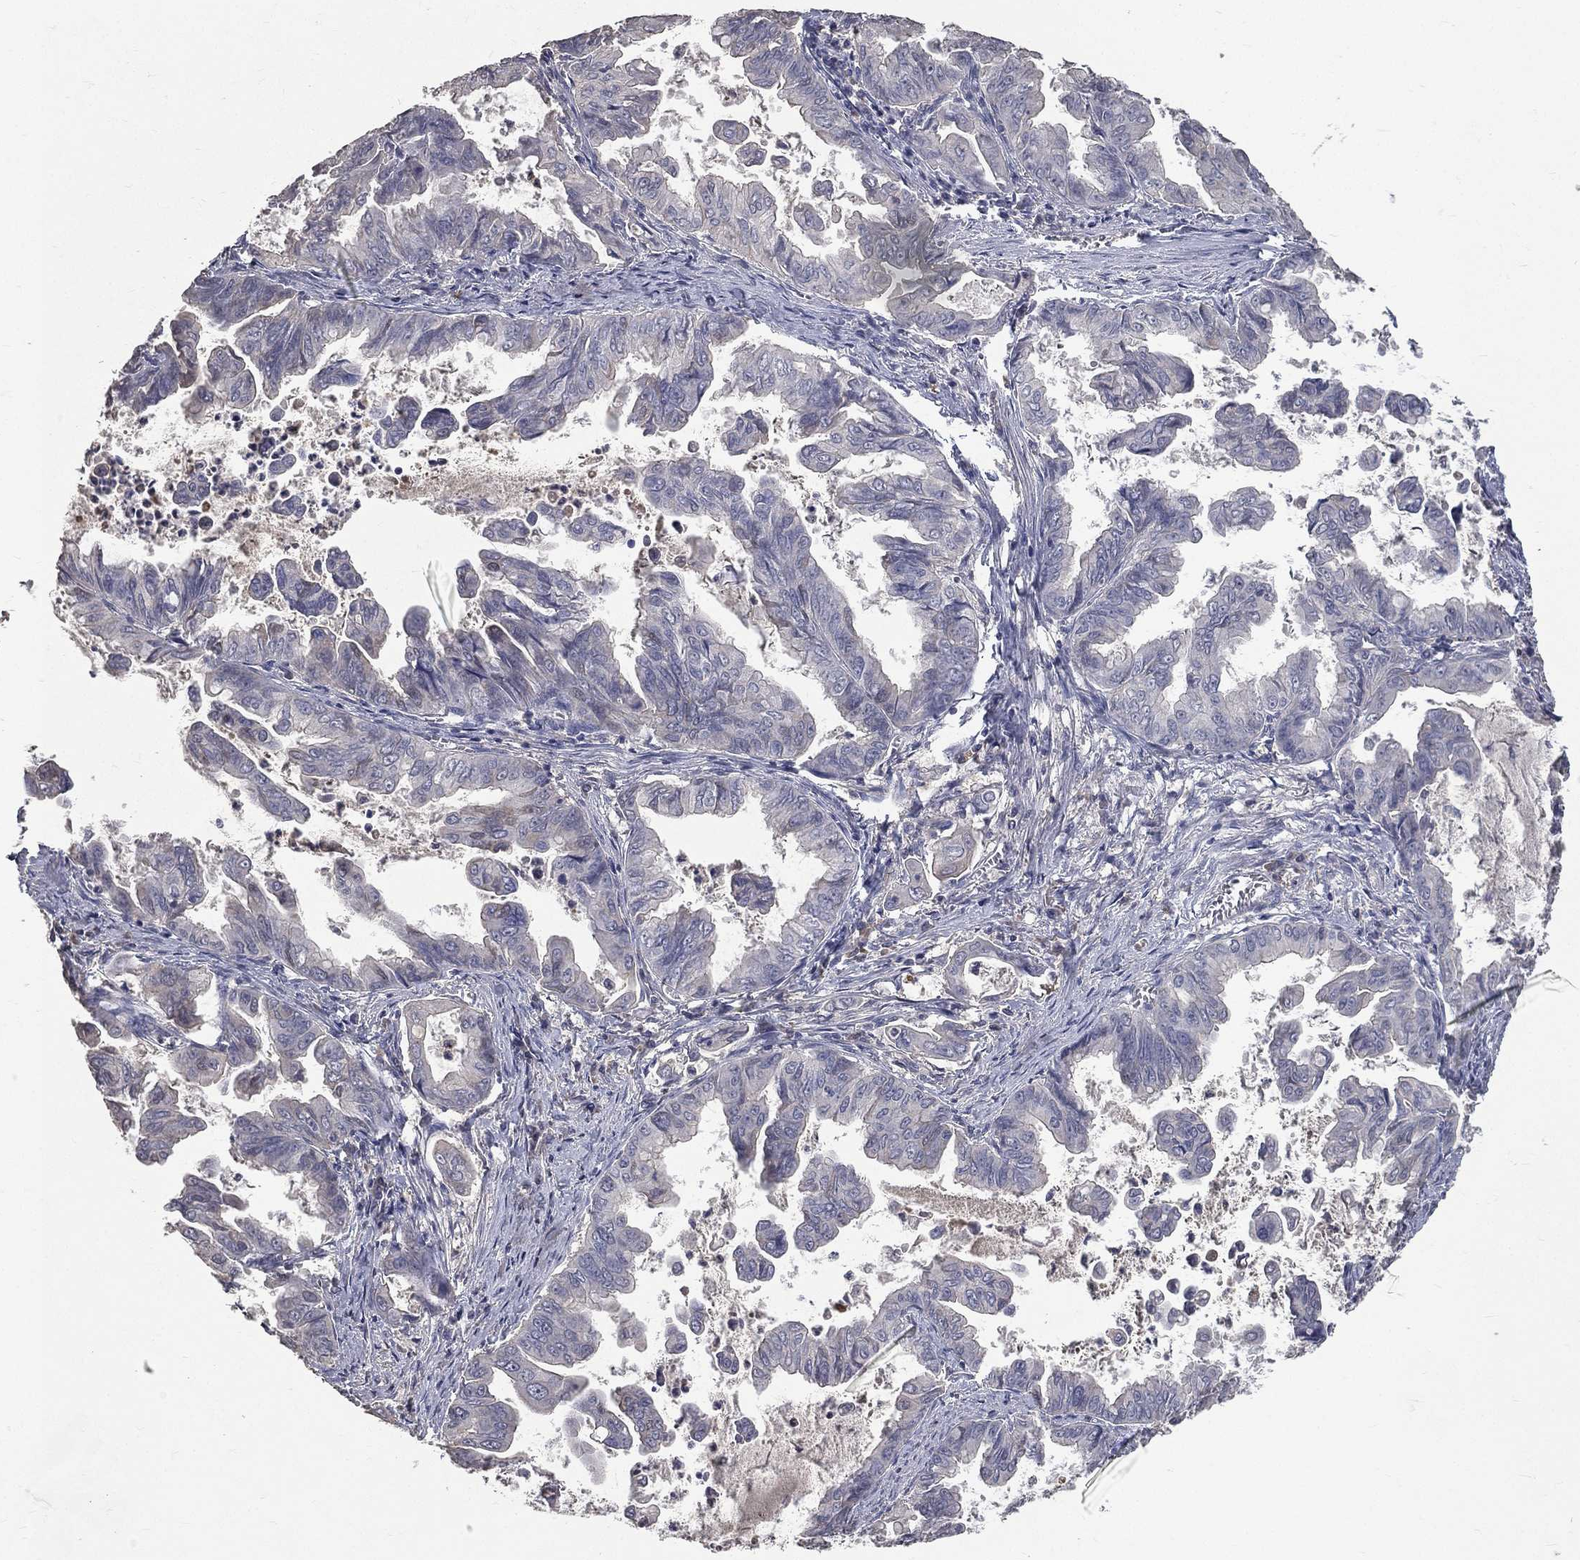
{"staining": {"intensity": "negative", "quantity": "none", "location": "none"}, "tissue": "stomach cancer", "cell_type": "Tumor cells", "image_type": "cancer", "snomed": [{"axis": "morphology", "description": "Adenocarcinoma, NOS"}, {"axis": "topography", "description": "Stomach, upper"}], "caption": "Immunohistochemistry histopathology image of human stomach adenocarcinoma stained for a protein (brown), which displays no staining in tumor cells.", "gene": "SNAP25", "patient": {"sex": "male", "age": 80}}